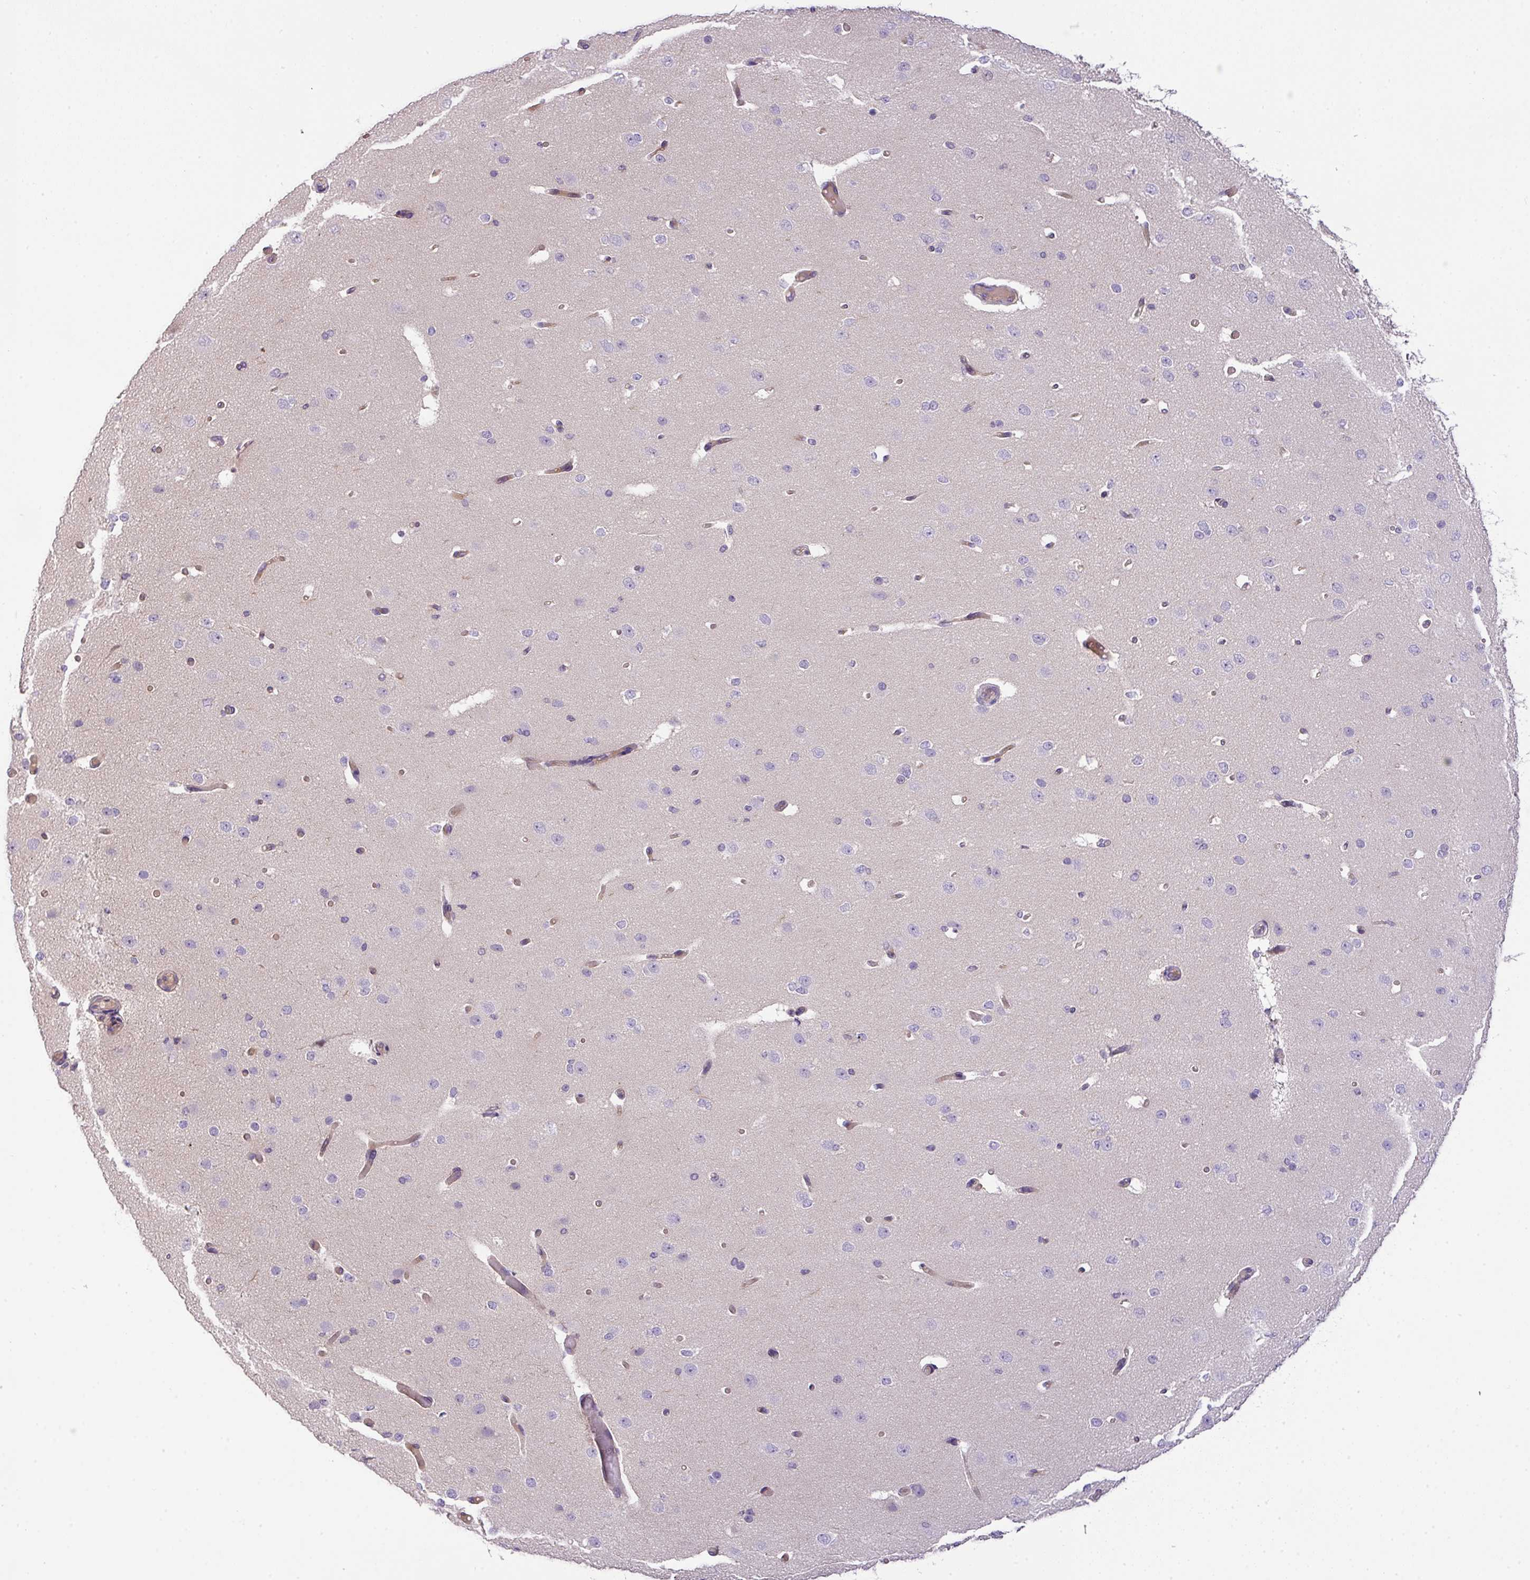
{"staining": {"intensity": "weak", "quantity": "<25%", "location": "cytoplasmic/membranous"}, "tissue": "cerebral cortex", "cell_type": "Endothelial cells", "image_type": "normal", "snomed": [{"axis": "morphology", "description": "Normal tissue, NOS"}, {"axis": "morphology", "description": "Inflammation, NOS"}, {"axis": "topography", "description": "Cerebral cortex"}], "caption": "Immunohistochemistry image of benign human cerebral cortex stained for a protein (brown), which reveals no staining in endothelial cells.", "gene": "PIK3R5", "patient": {"sex": "male", "age": 6}}